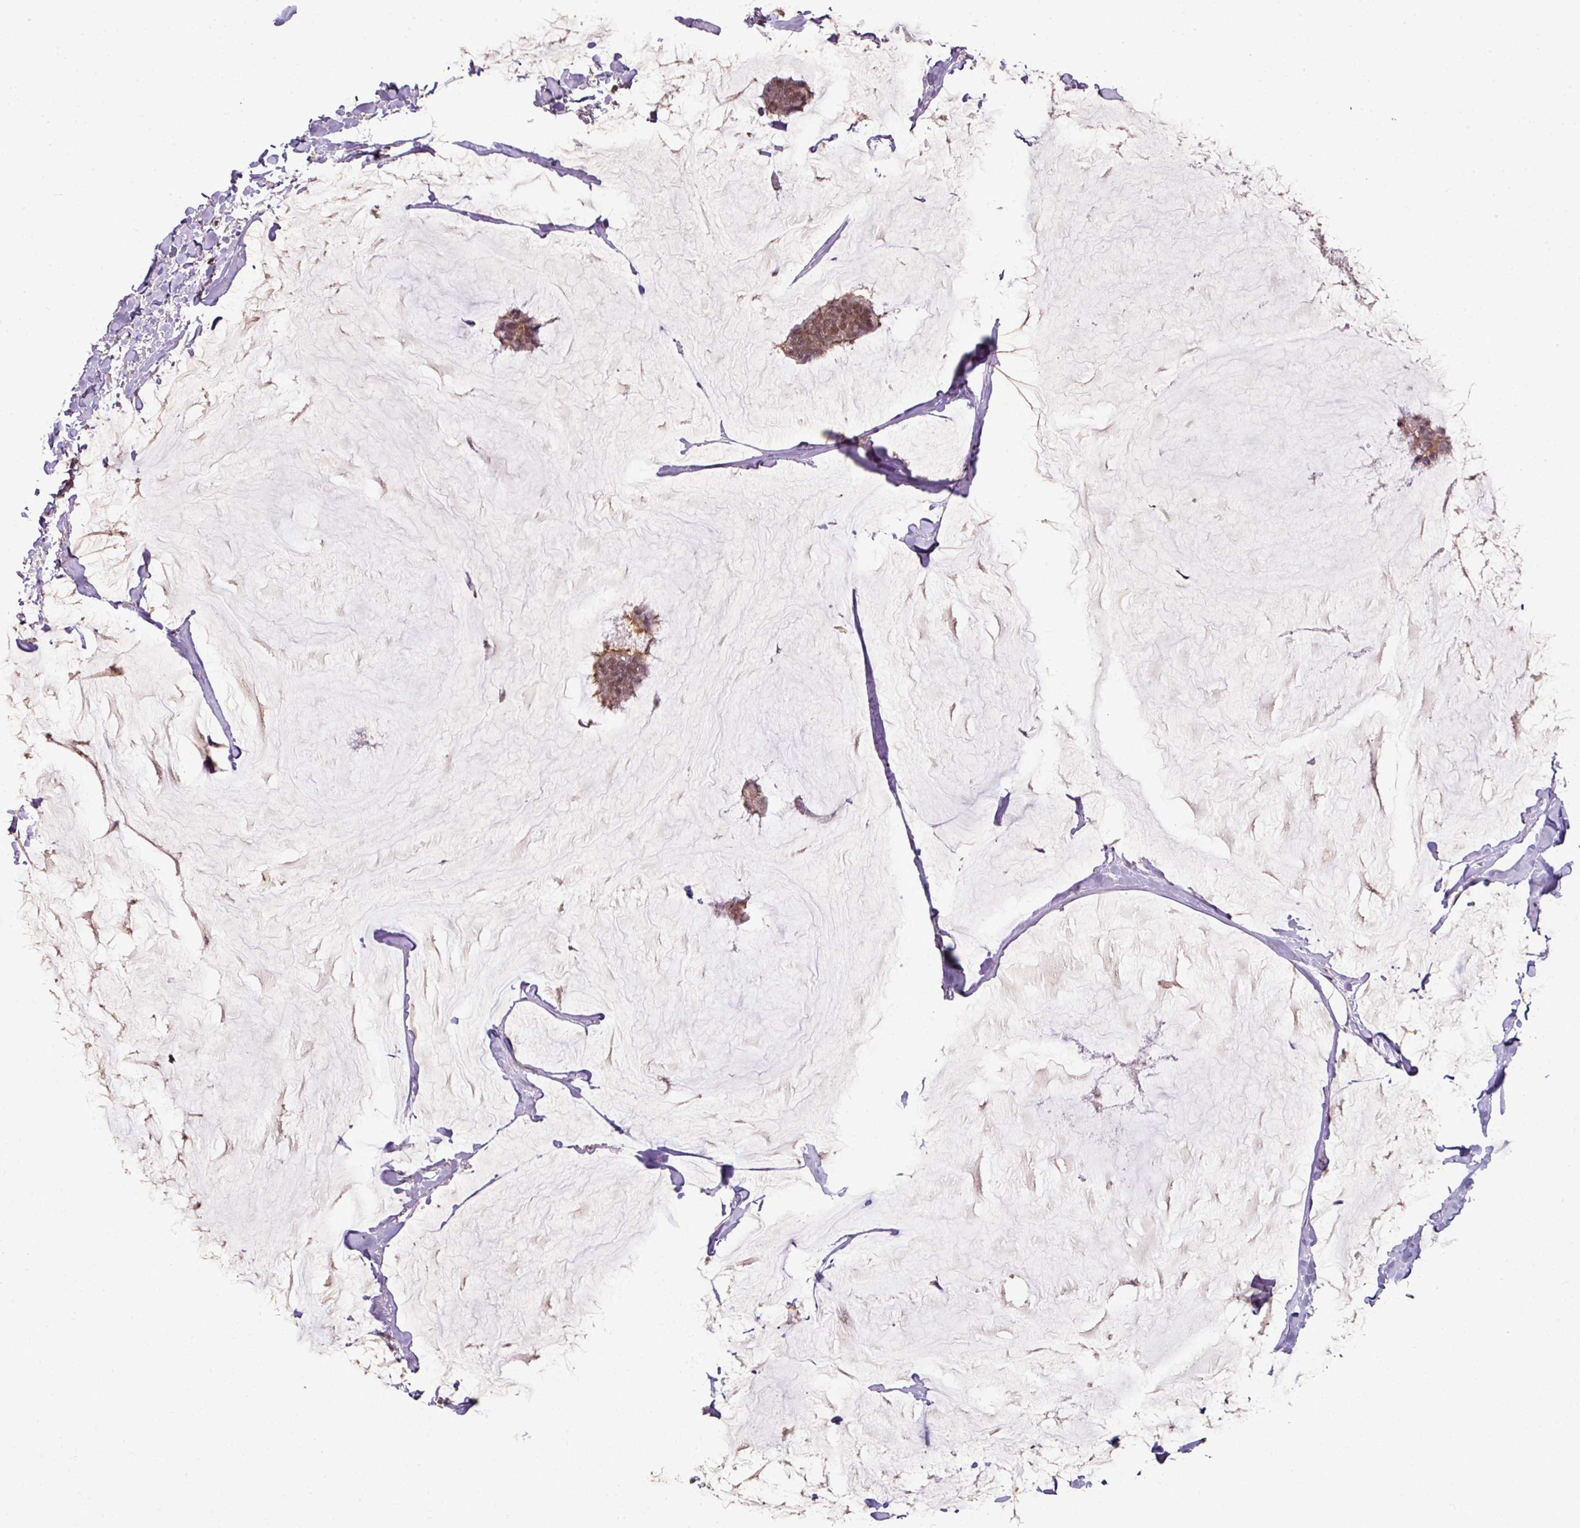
{"staining": {"intensity": "moderate", "quantity": ">75%", "location": "cytoplasmic/membranous,nuclear"}, "tissue": "breast cancer", "cell_type": "Tumor cells", "image_type": "cancer", "snomed": [{"axis": "morphology", "description": "Duct carcinoma"}, {"axis": "topography", "description": "Breast"}], "caption": "Moderate cytoplasmic/membranous and nuclear protein positivity is appreciated in about >75% of tumor cells in breast infiltrating ductal carcinoma.", "gene": "ANKRD18A", "patient": {"sex": "female", "age": 93}}